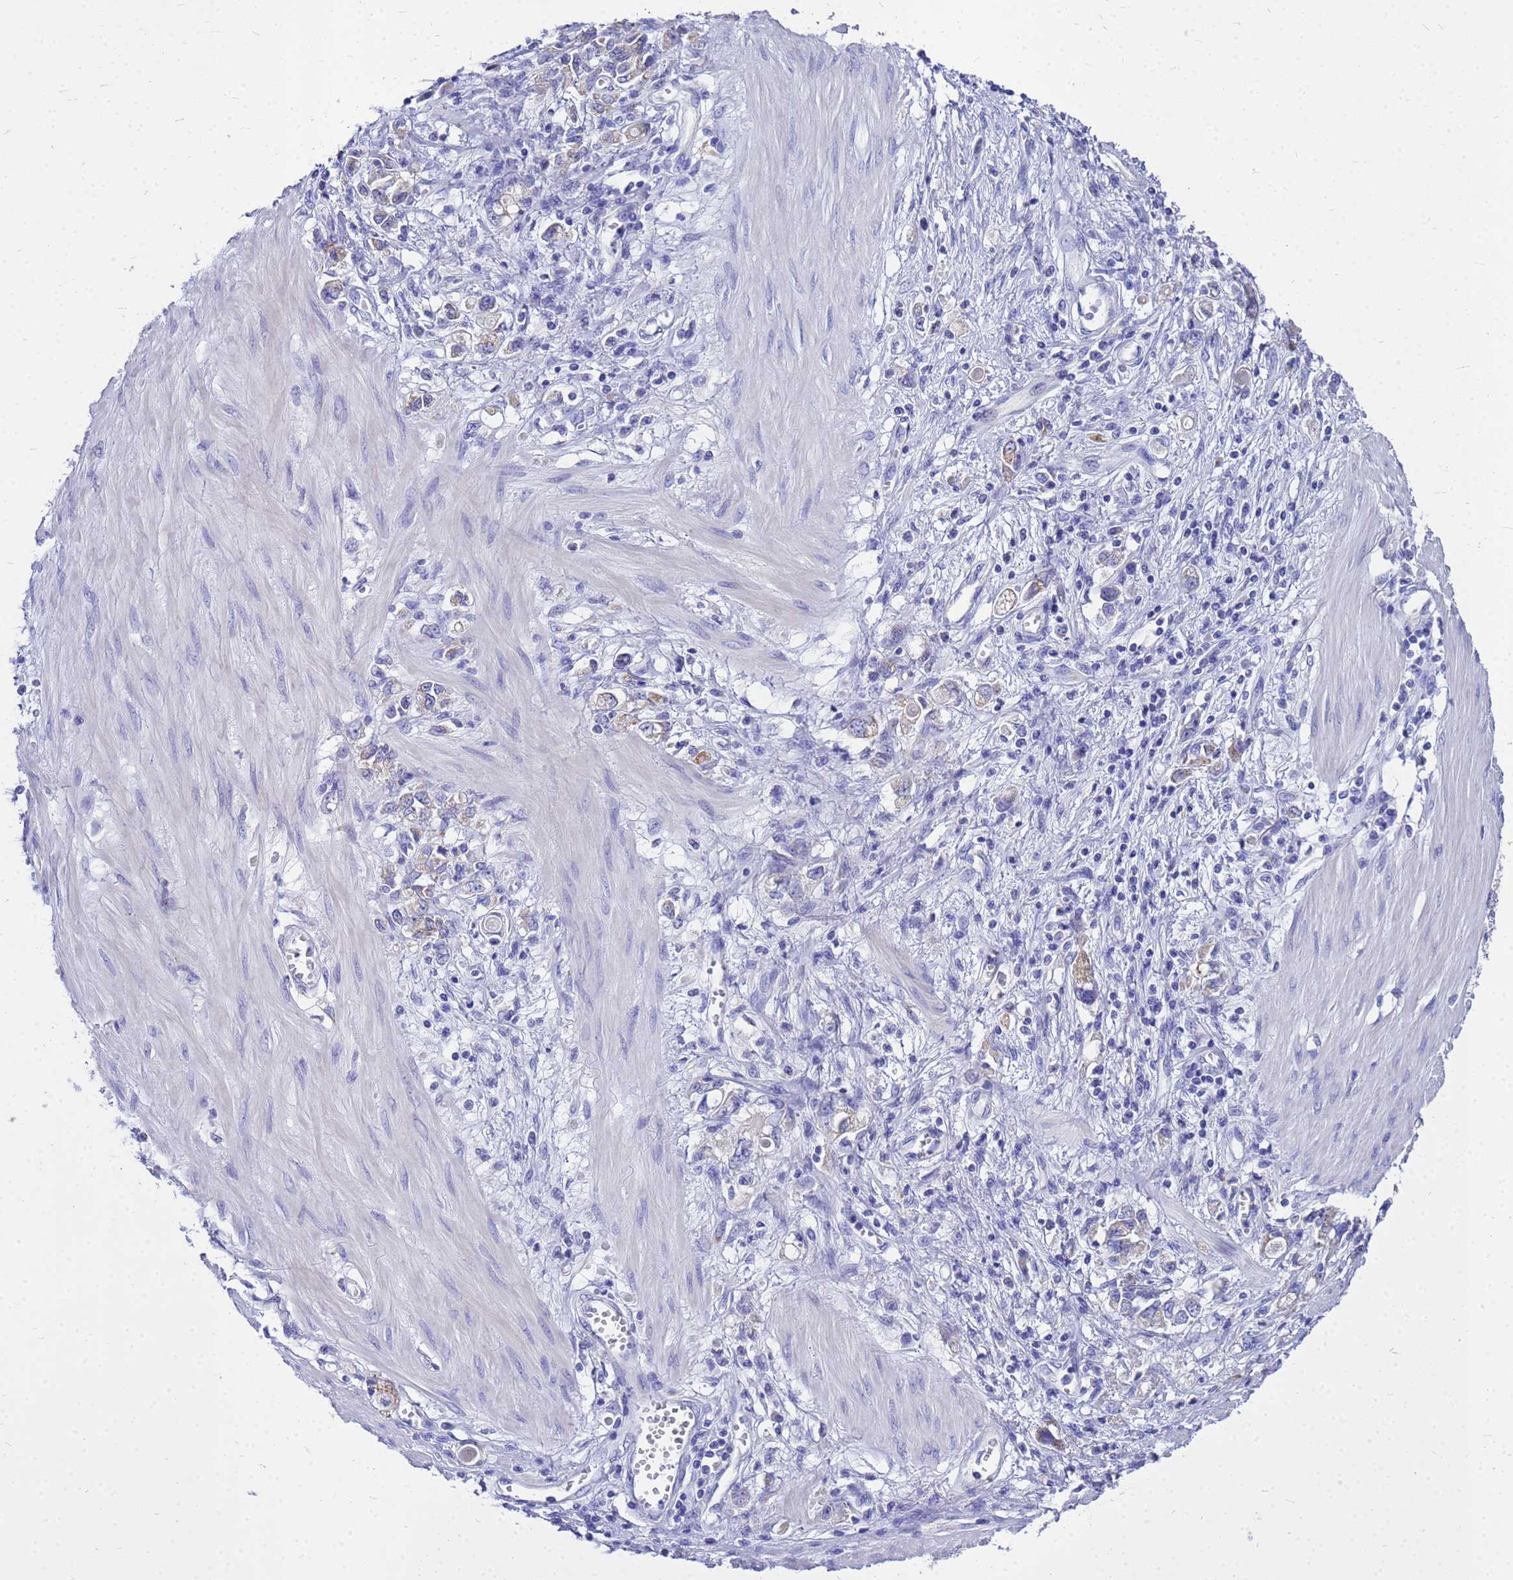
{"staining": {"intensity": "weak", "quantity": "<25%", "location": "cytoplasmic/membranous"}, "tissue": "stomach cancer", "cell_type": "Tumor cells", "image_type": "cancer", "snomed": [{"axis": "morphology", "description": "Adenocarcinoma, NOS"}, {"axis": "topography", "description": "Stomach"}], "caption": "High power microscopy histopathology image of an immunohistochemistry photomicrograph of adenocarcinoma (stomach), revealing no significant positivity in tumor cells.", "gene": "OR52E2", "patient": {"sex": "female", "age": 76}}